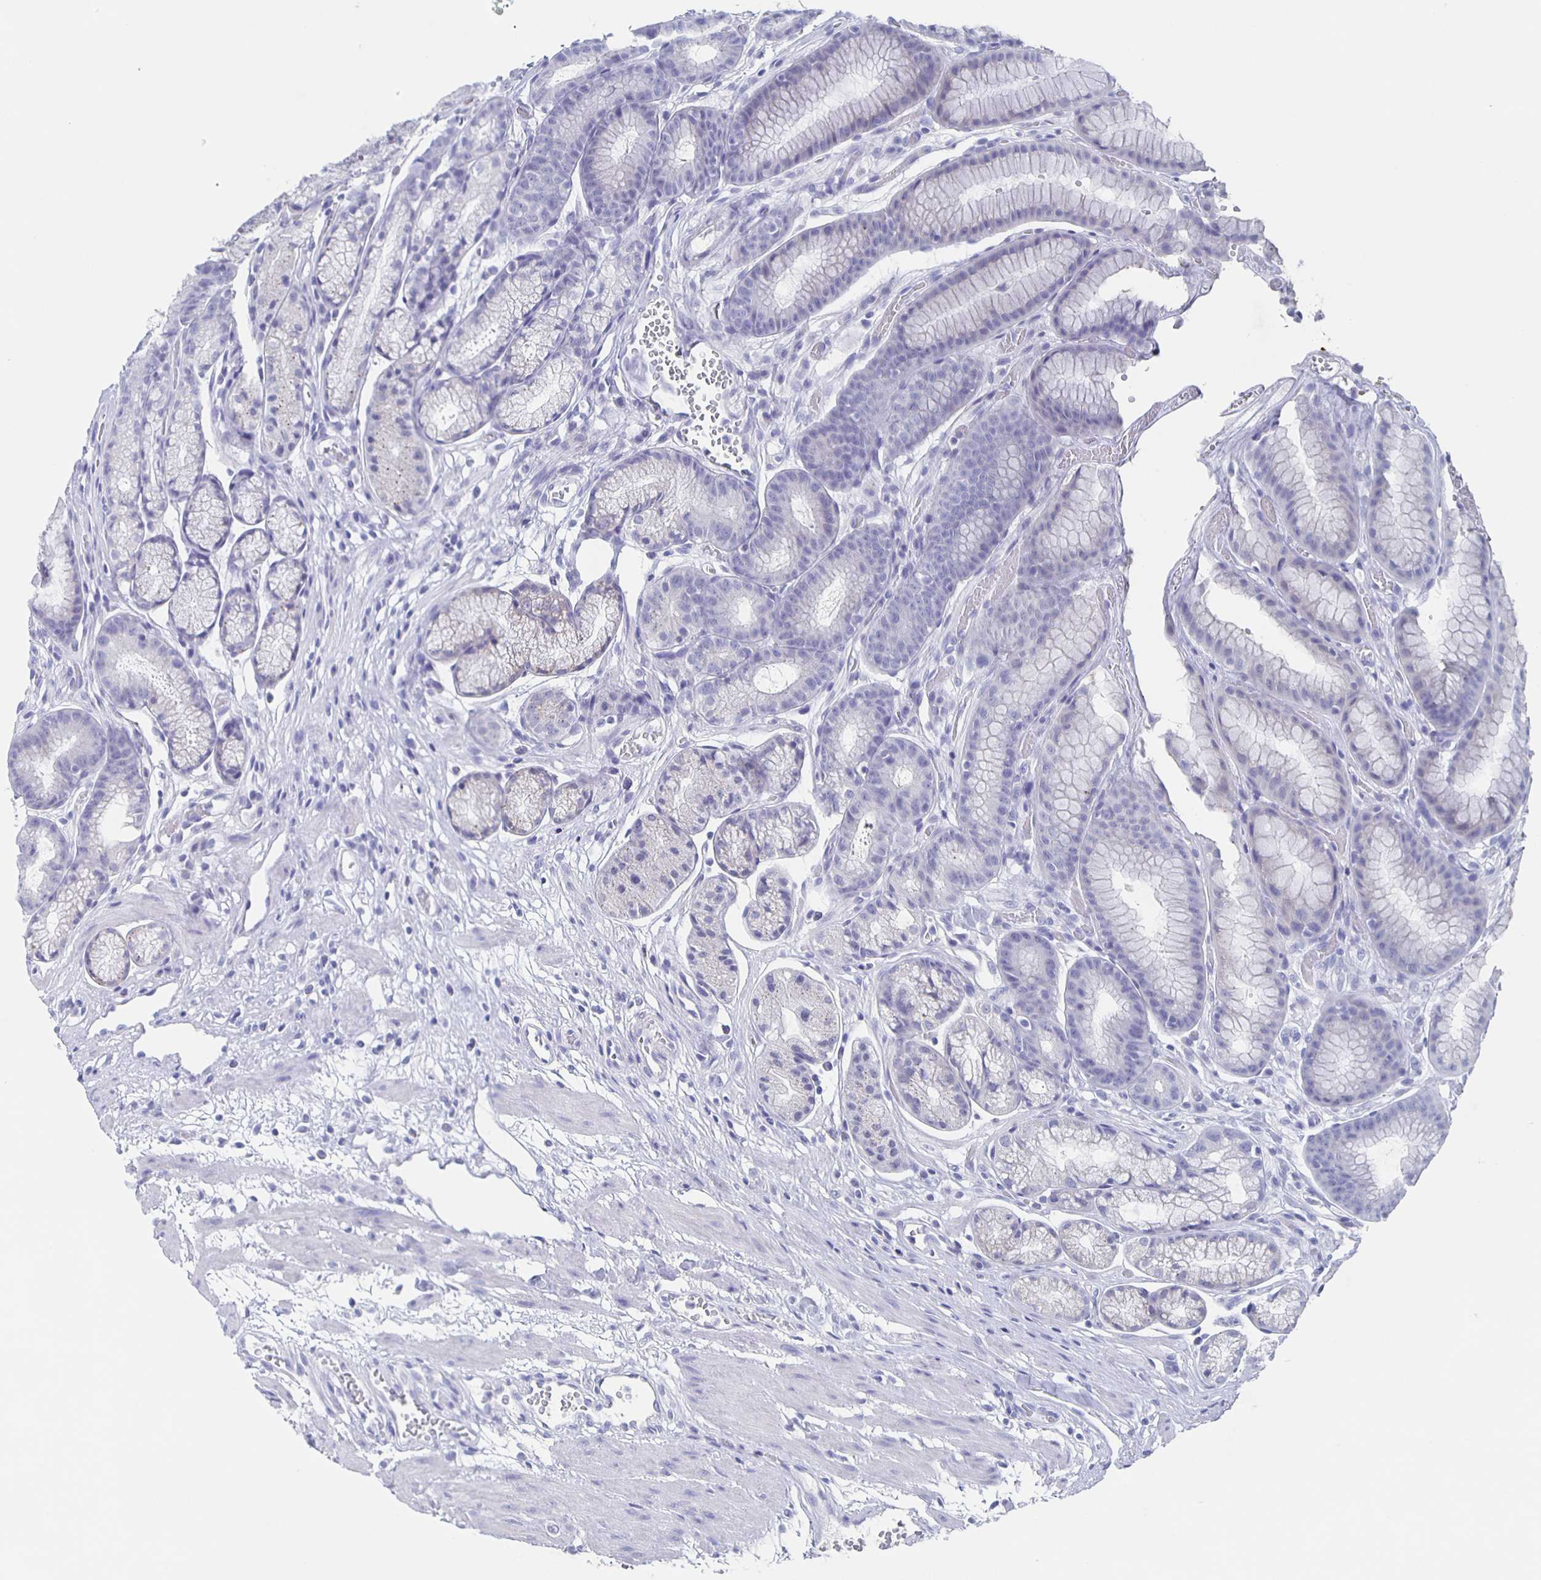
{"staining": {"intensity": "negative", "quantity": "none", "location": "none"}, "tissue": "stomach", "cell_type": "Glandular cells", "image_type": "normal", "snomed": [{"axis": "morphology", "description": "Normal tissue, NOS"}, {"axis": "topography", "description": "Smooth muscle"}, {"axis": "topography", "description": "Stomach"}], "caption": "High power microscopy photomicrograph of an IHC histopathology image of unremarkable stomach, revealing no significant positivity in glandular cells. (IHC, brightfield microscopy, high magnification).", "gene": "SLC34A2", "patient": {"sex": "male", "age": 70}}